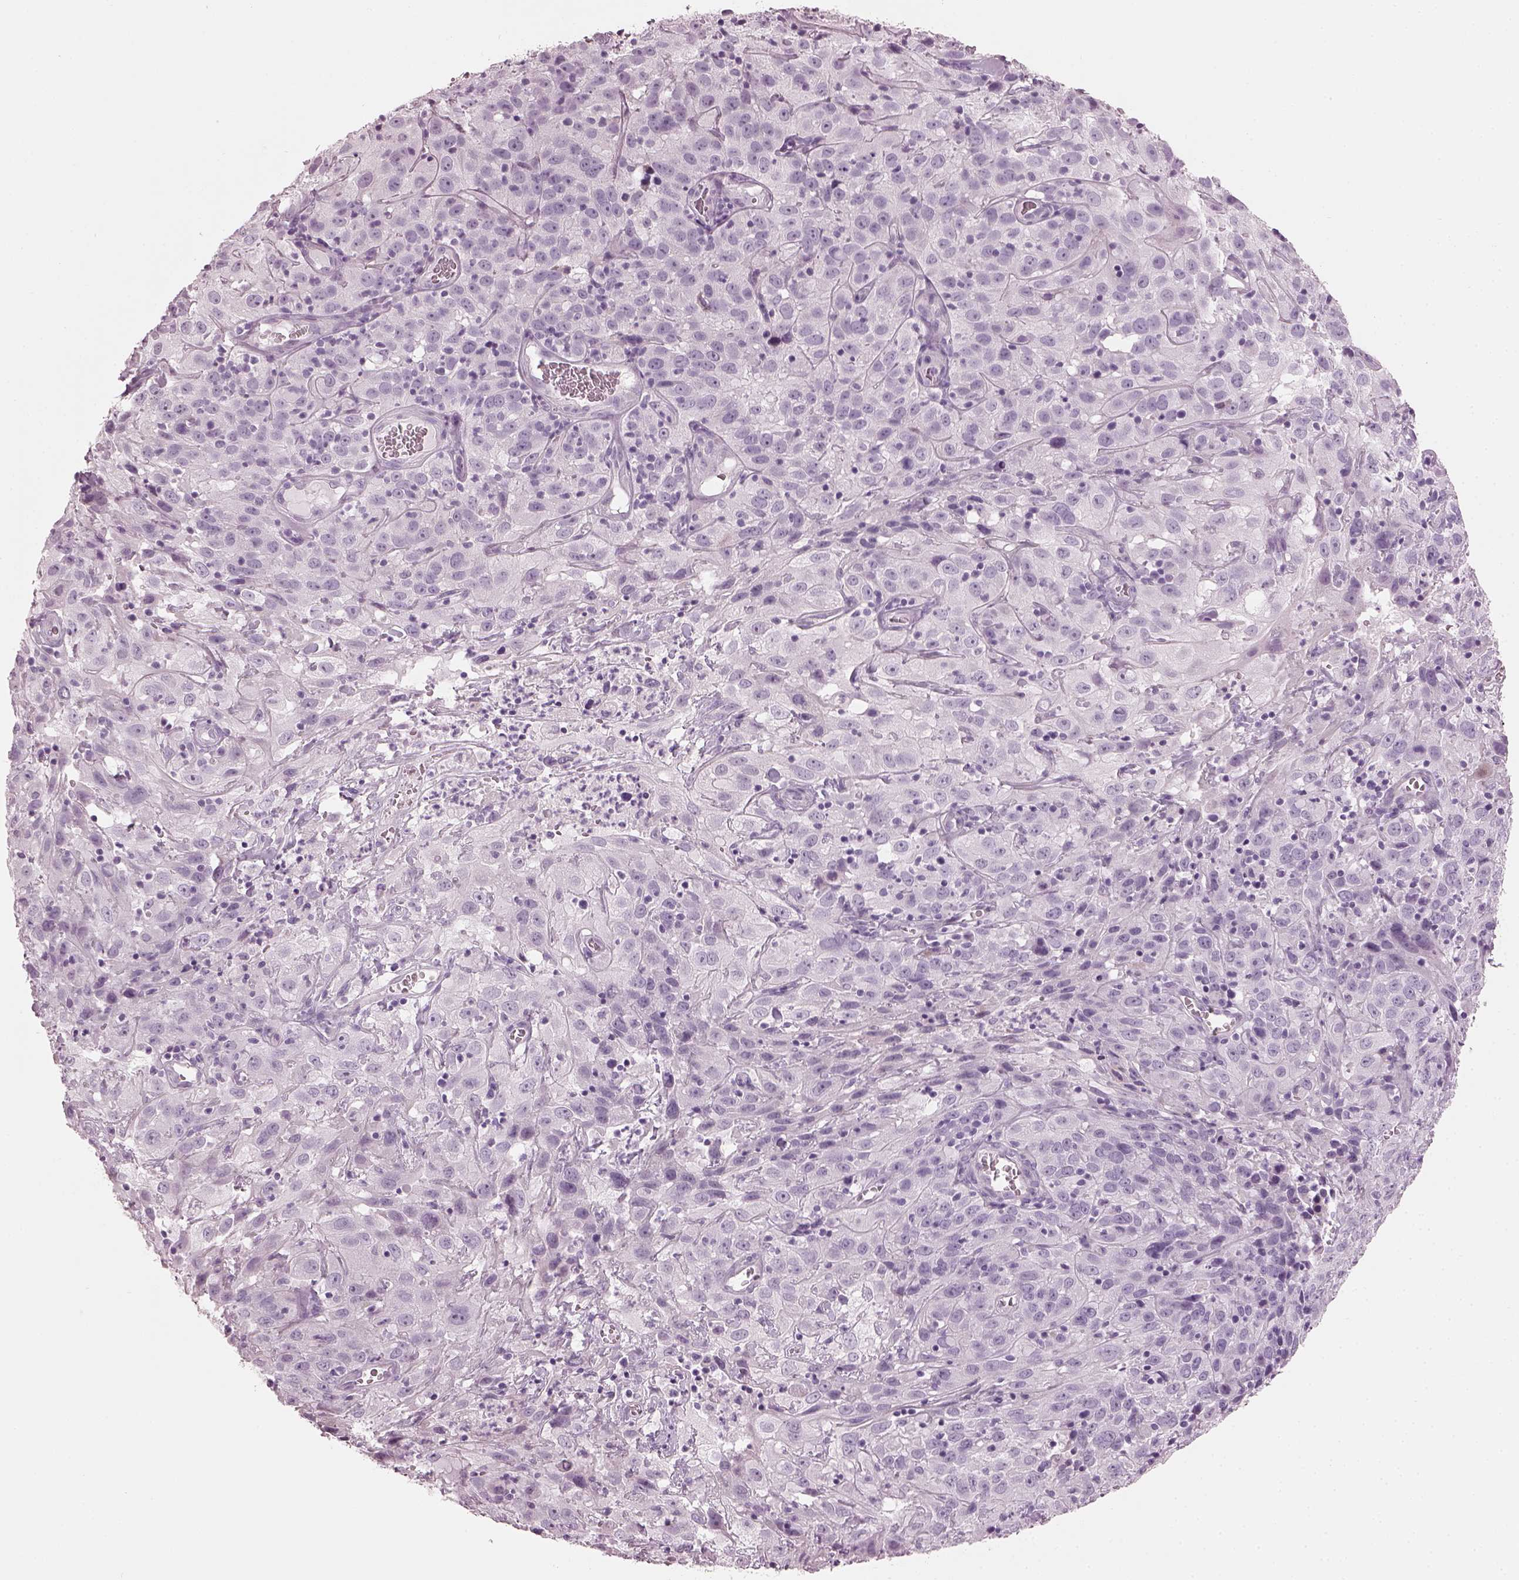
{"staining": {"intensity": "negative", "quantity": "none", "location": "none"}, "tissue": "cervical cancer", "cell_type": "Tumor cells", "image_type": "cancer", "snomed": [{"axis": "morphology", "description": "Squamous cell carcinoma, NOS"}, {"axis": "topography", "description": "Cervix"}], "caption": "DAB immunohistochemical staining of squamous cell carcinoma (cervical) shows no significant expression in tumor cells.", "gene": "HYDIN", "patient": {"sex": "female", "age": 32}}